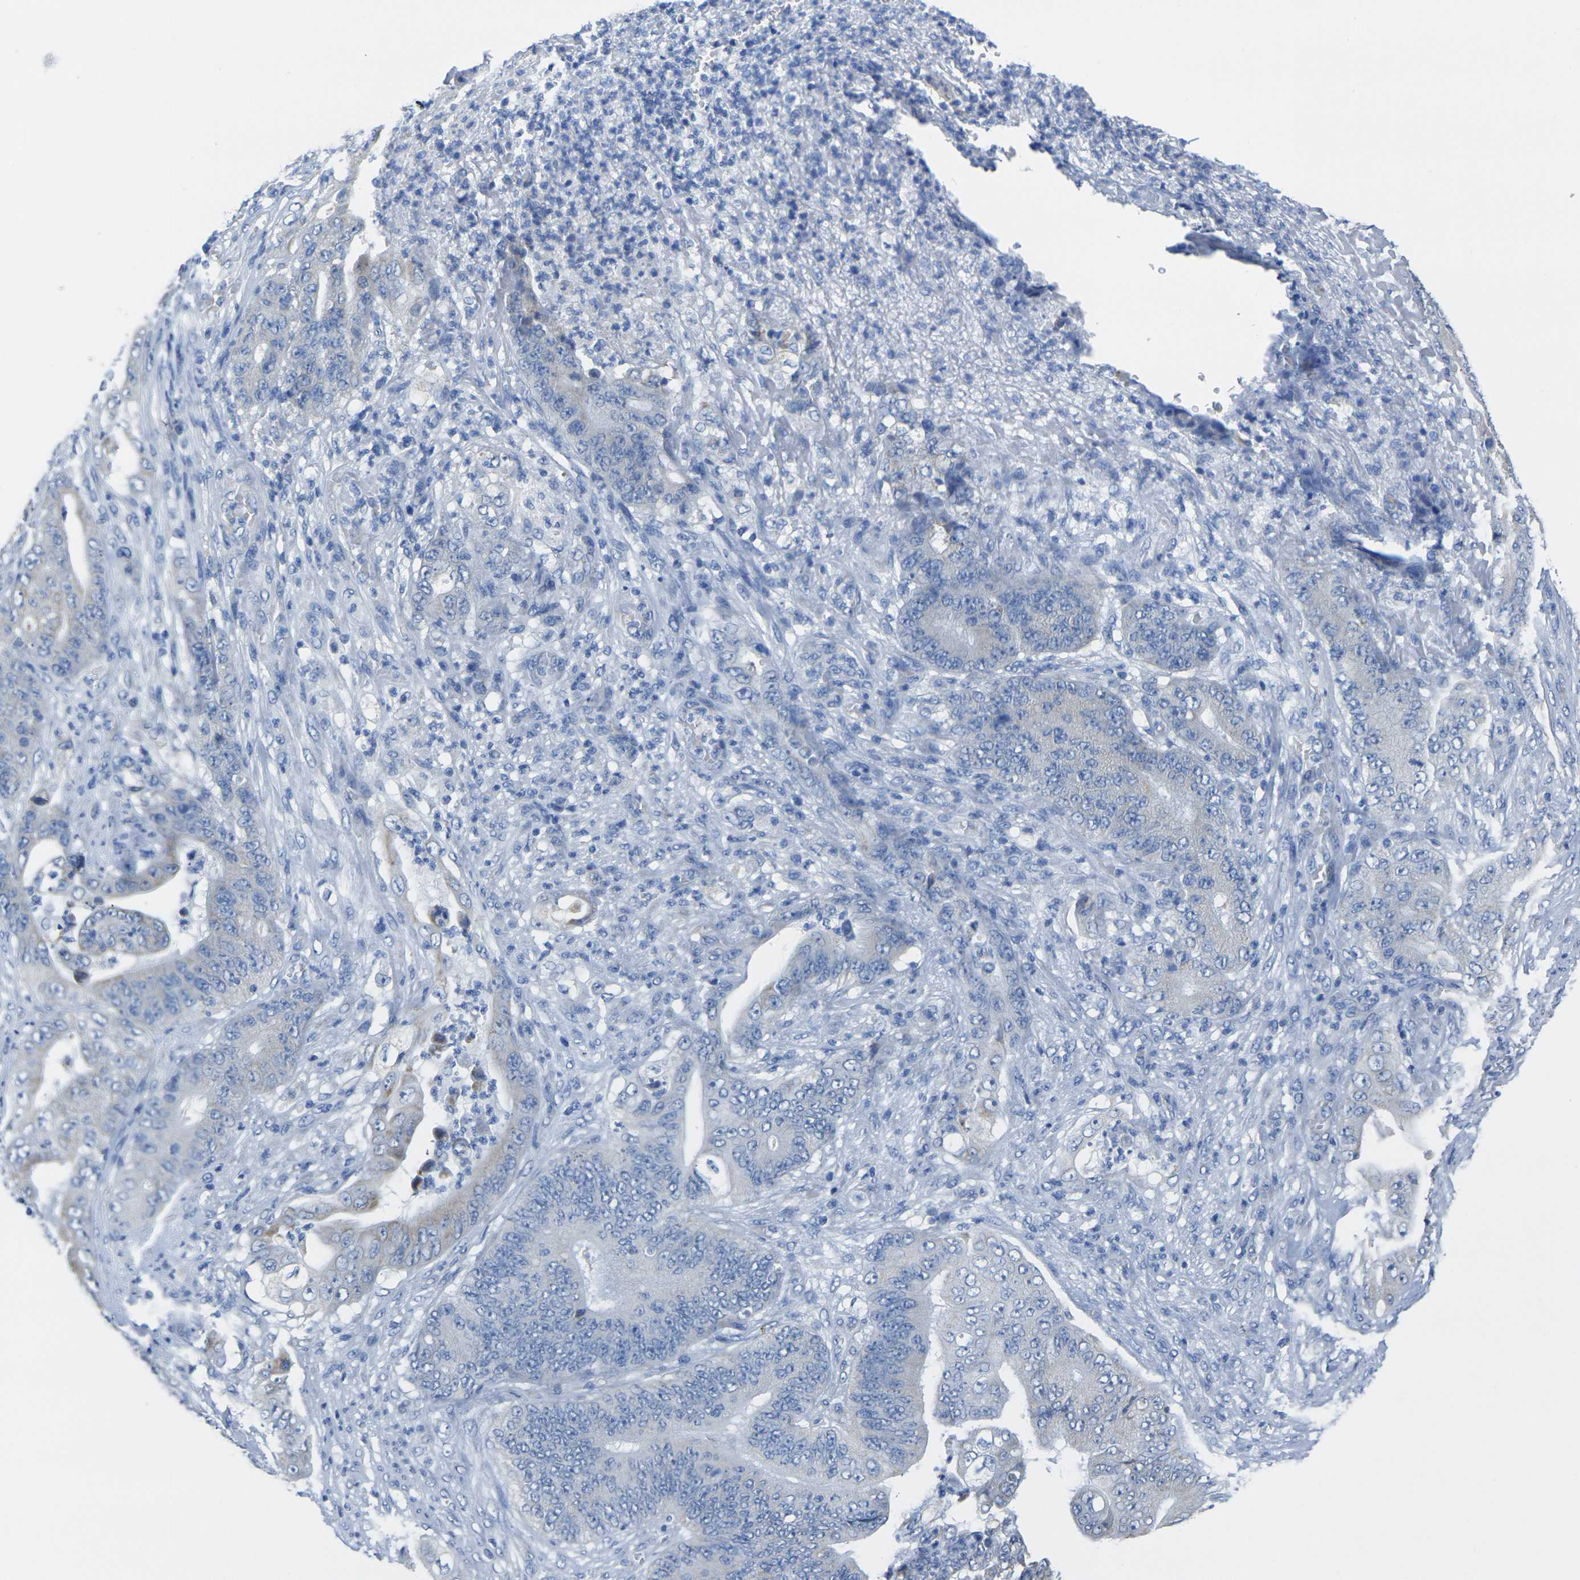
{"staining": {"intensity": "negative", "quantity": "none", "location": "none"}, "tissue": "stomach cancer", "cell_type": "Tumor cells", "image_type": "cancer", "snomed": [{"axis": "morphology", "description": "Adenocarcinoma, NOS"}, {"axis": "topography", "description": "Stomach"}], "caption": "Human stomach cancer (adenocarcinoma) stained for a protein using IHC shows no expression in tumor cells.", "gene": "TMEM204", "patient": {"sex": "female", "age": 73}}